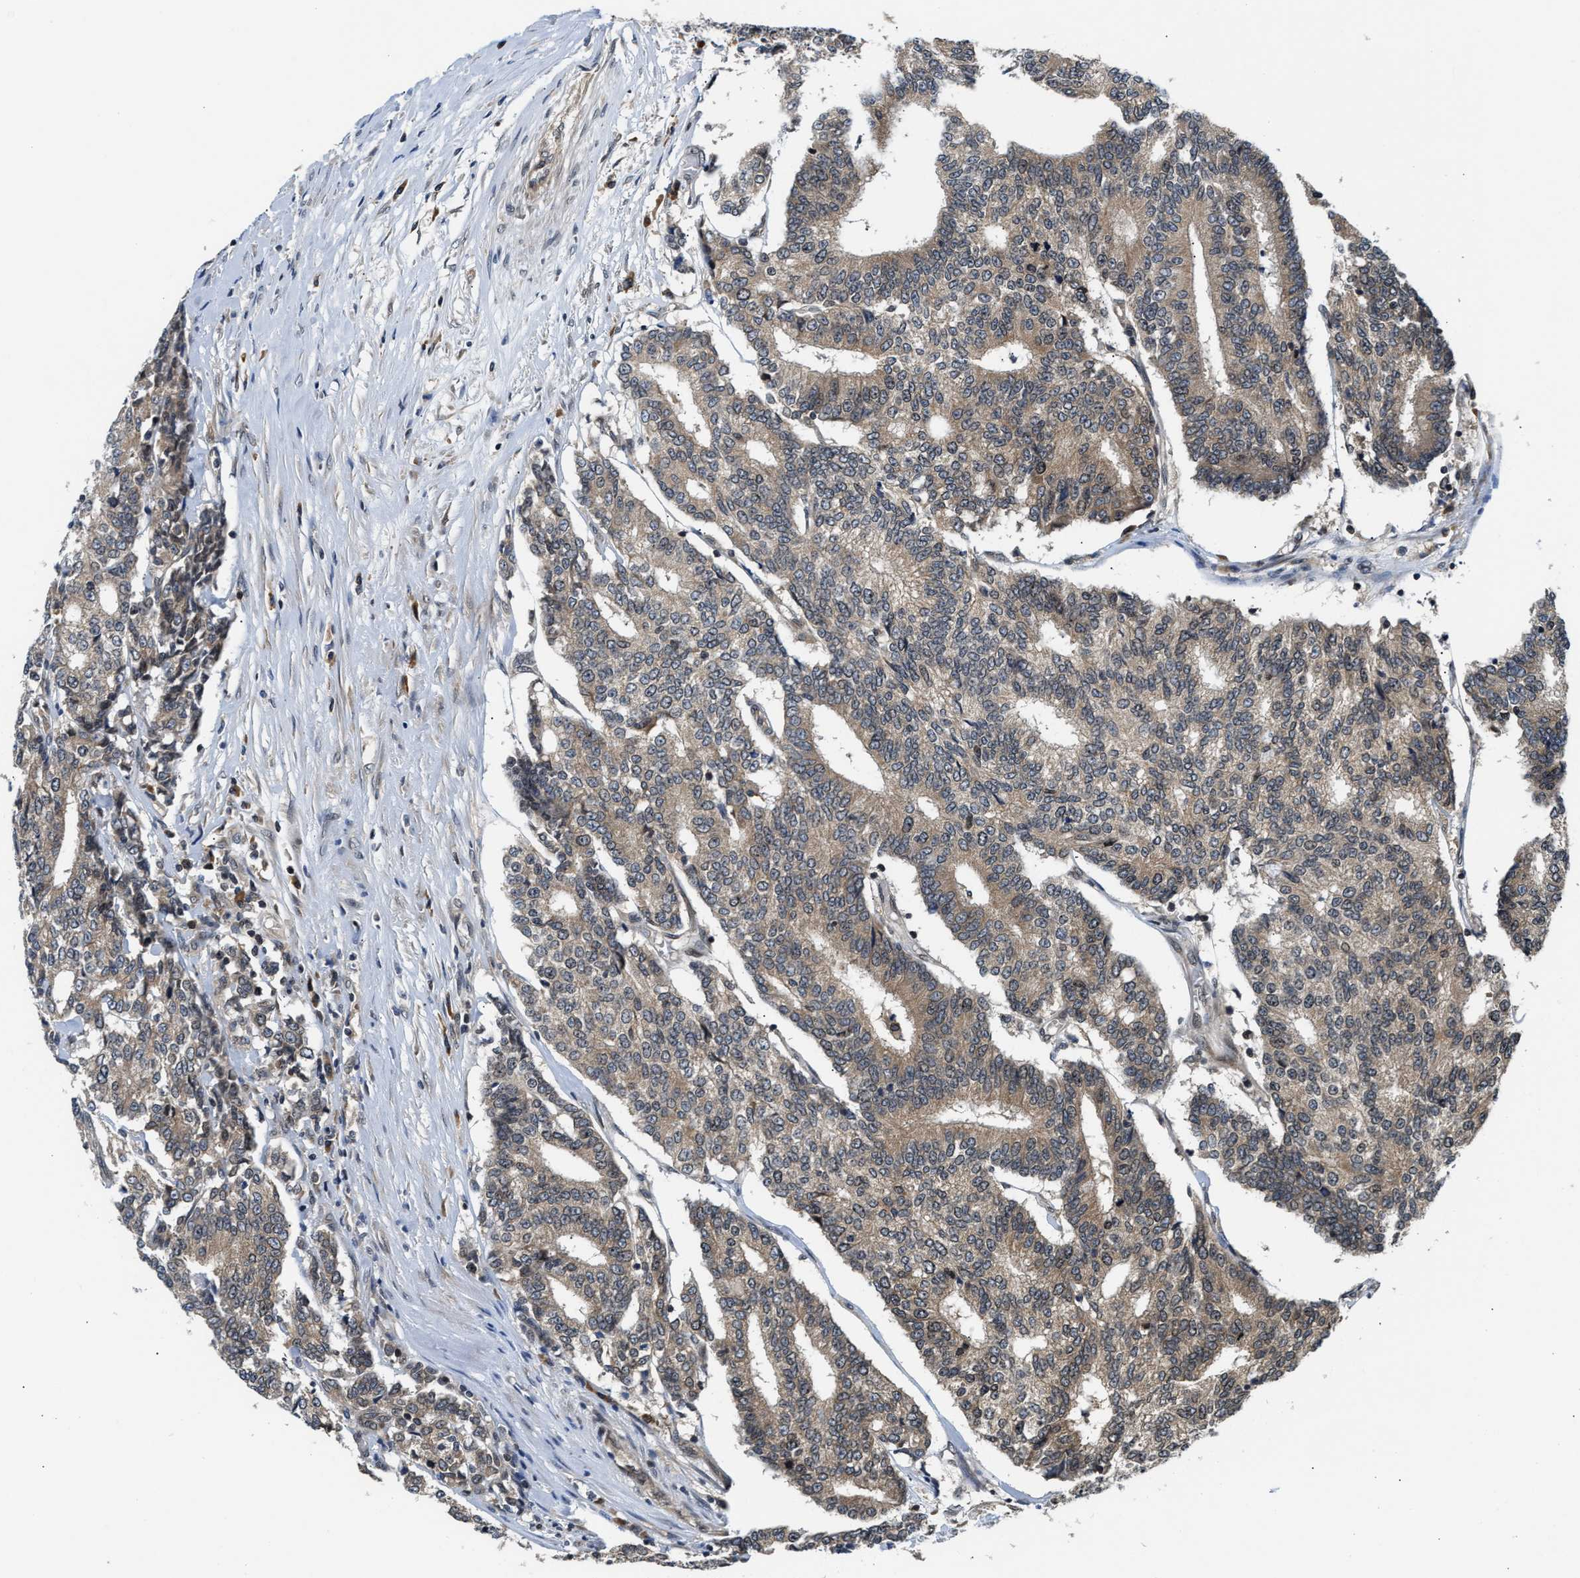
{"staining": {"intensity": "moderate", "quantity": ">75%", "location": "cytoplasmic/membranous"}, "tissue": "prostate cancer", "cell_type": "Tumor cells", "image_type": "cancer", "snomed": [{"axis": "morphology", "description": "Normal tissue, NOS"}, {"axis": "morphology", "description": "Adenocarcinoma, High grade"}, {"axis": "topography", "description": "Prostate"}, {"axis": "topography", "description": "Seminal veicle"}], "caption": "Brown immunohistochemical staining in high-grade adenocarcinoma (prostate) shows moderate cytoplasmic/membranous positivity in about >75% of tumor cells.", "gene": "RAB29", "patient": {"sex": "male", "age": 55}}